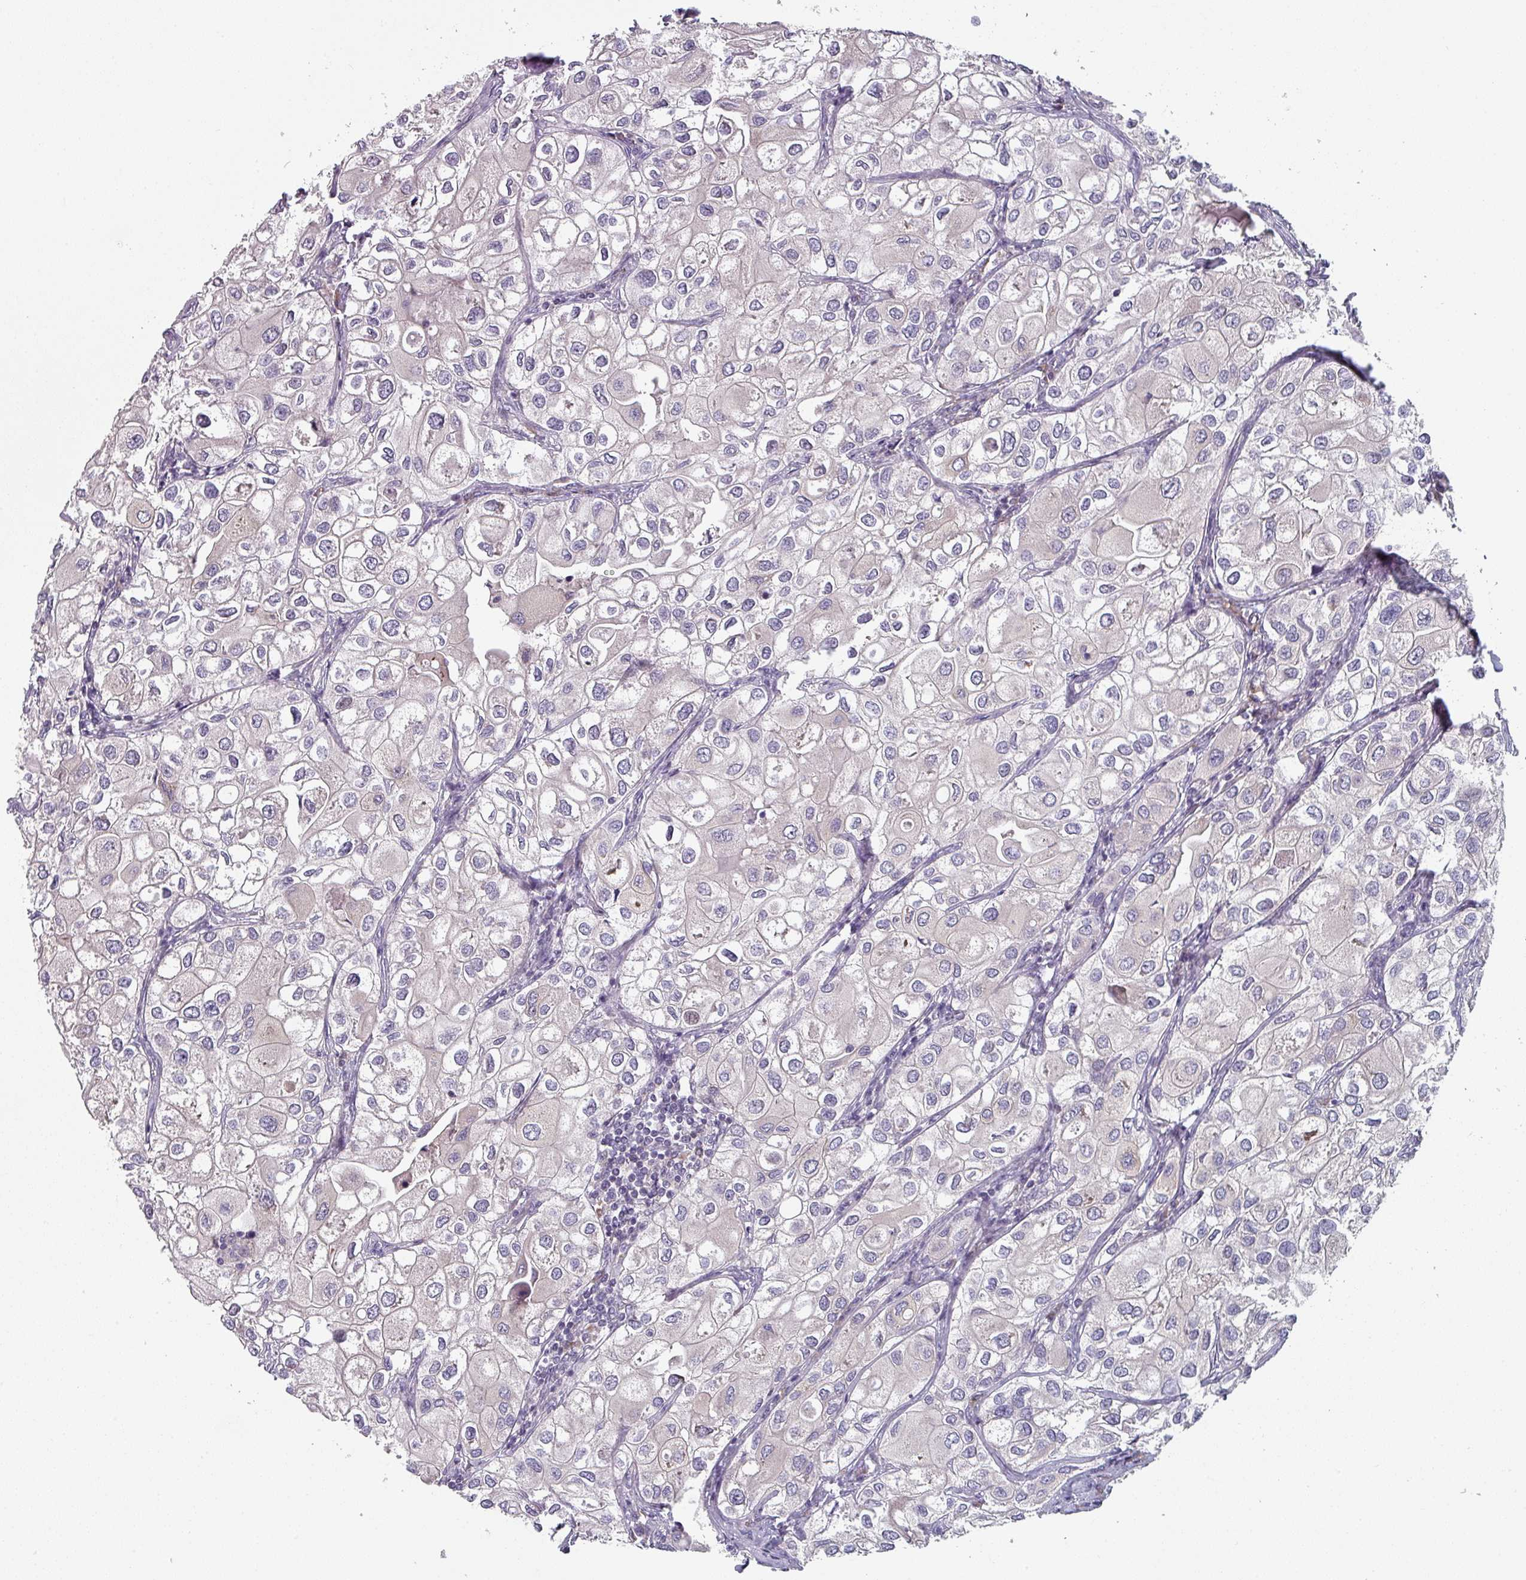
{"staining": {"intensity": "weak", "quantity": "<25%", "location": "cytoplasmic/membranous"}, "tissue": "urothelial cancer", "cell_type": "Tumor cells", "image_type": "cancer", "snomed": [{"axis": "morphology", "description": "Urothelial carcinoma, High grade"}, {"axis": "topography", "description": "Urinary bladder"}], "caption": "Tumor cells are negative for protein expression in human urothelial carcinoma (high-grade).", "gene": "TAPT1", "patient": {"sex": "male", "age": 64}}